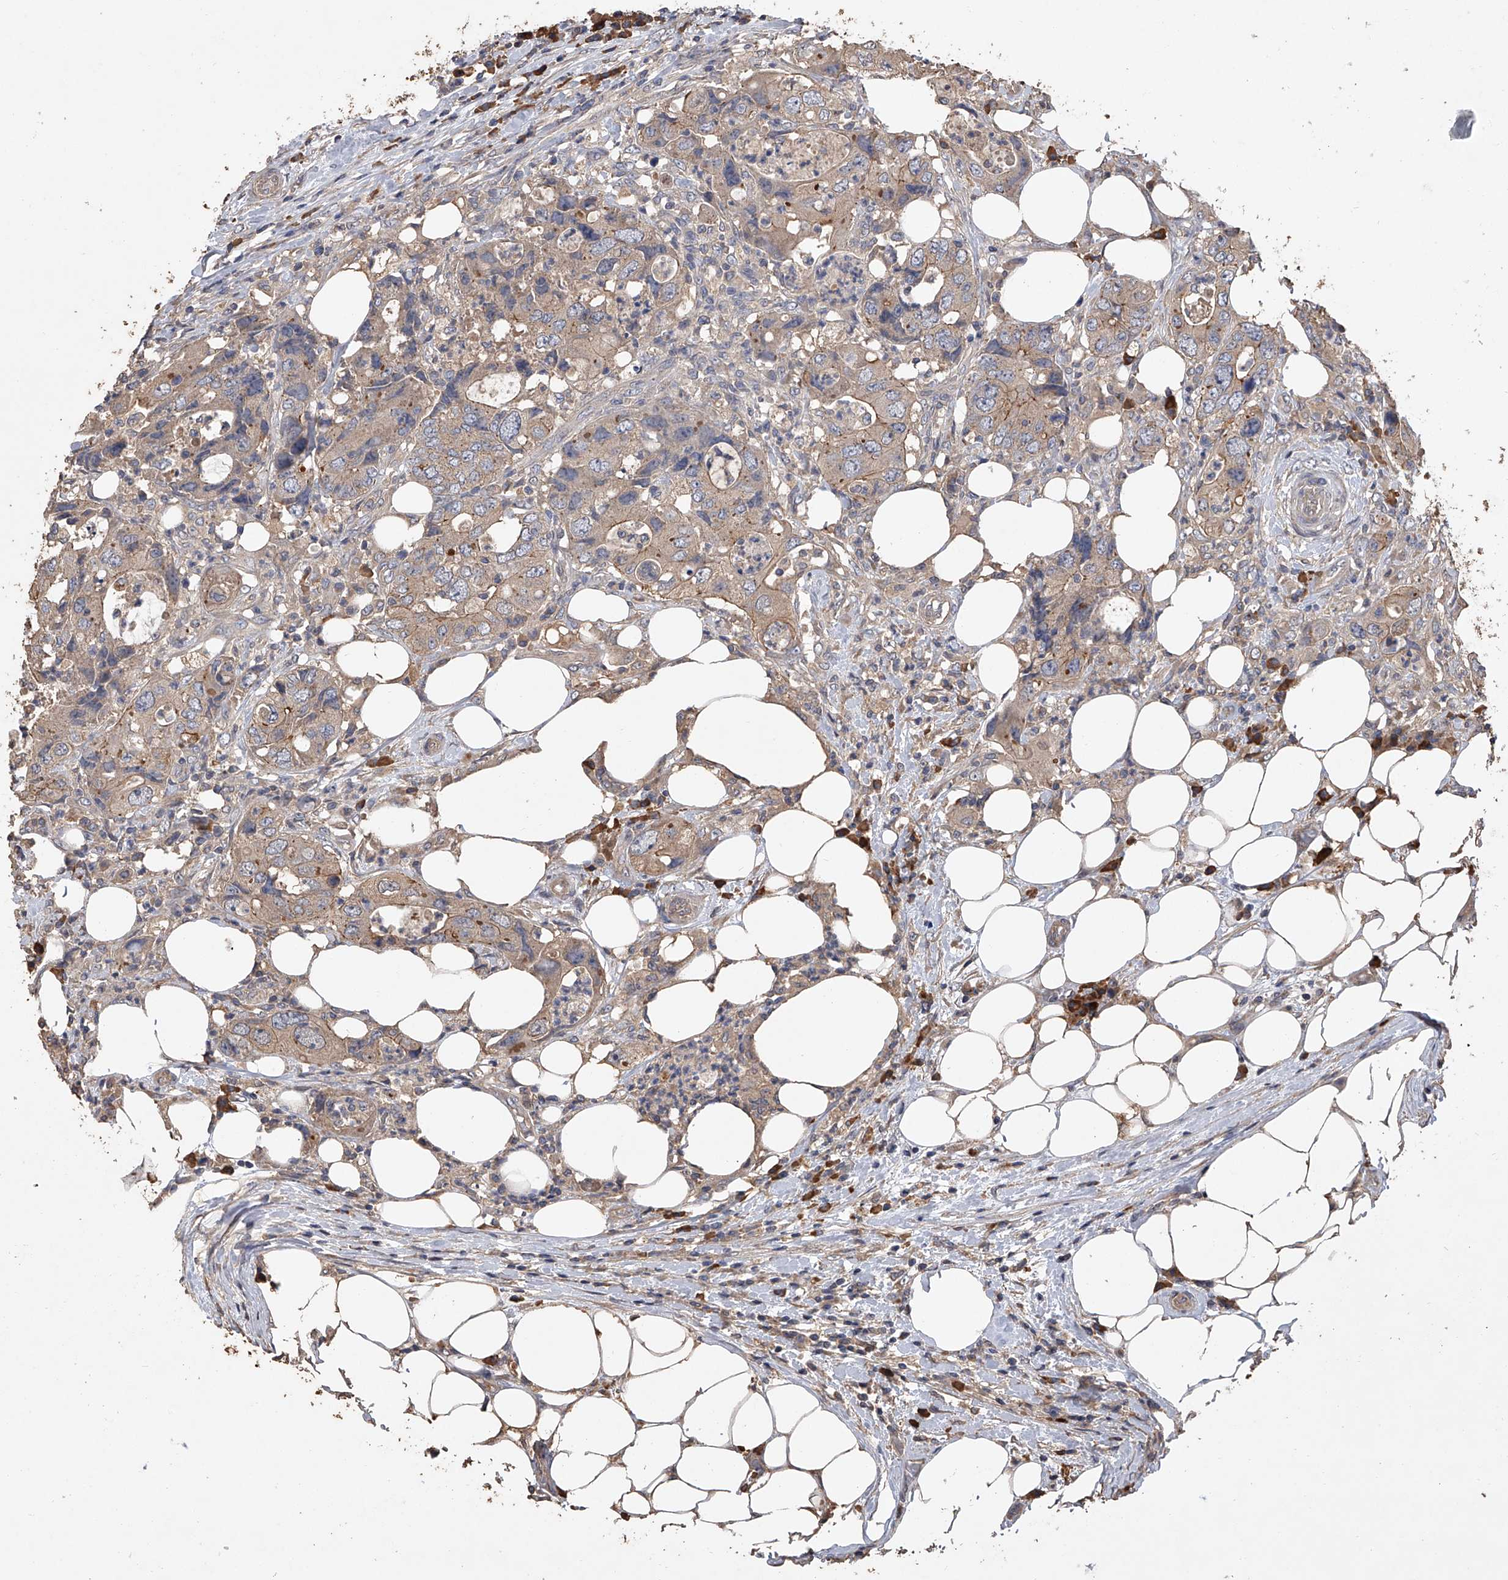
{"staining": {"intensity": "weak", "quantity": ">75%", "location": "cytoplasmic/membranous"}, "tissue": "colorectal cancer", "cell_type": "Tumor cells", "image_type": "cancer", "snomed": [{"axis": "morphology", "description": "Adenocarcinoma, NOS"}, {"axis": "topography", "description": "Colon"}], "caption": "An immunohistochemistry photomicrograph of neoplastic tissue is shown. Protein staining in brown highlights weak cytoplasmic/membranous positivity in colorectal adenocarcinoma within tumor cells.", "gene": "ZNF343", "patient": {"sex": "male", "age": 71}}